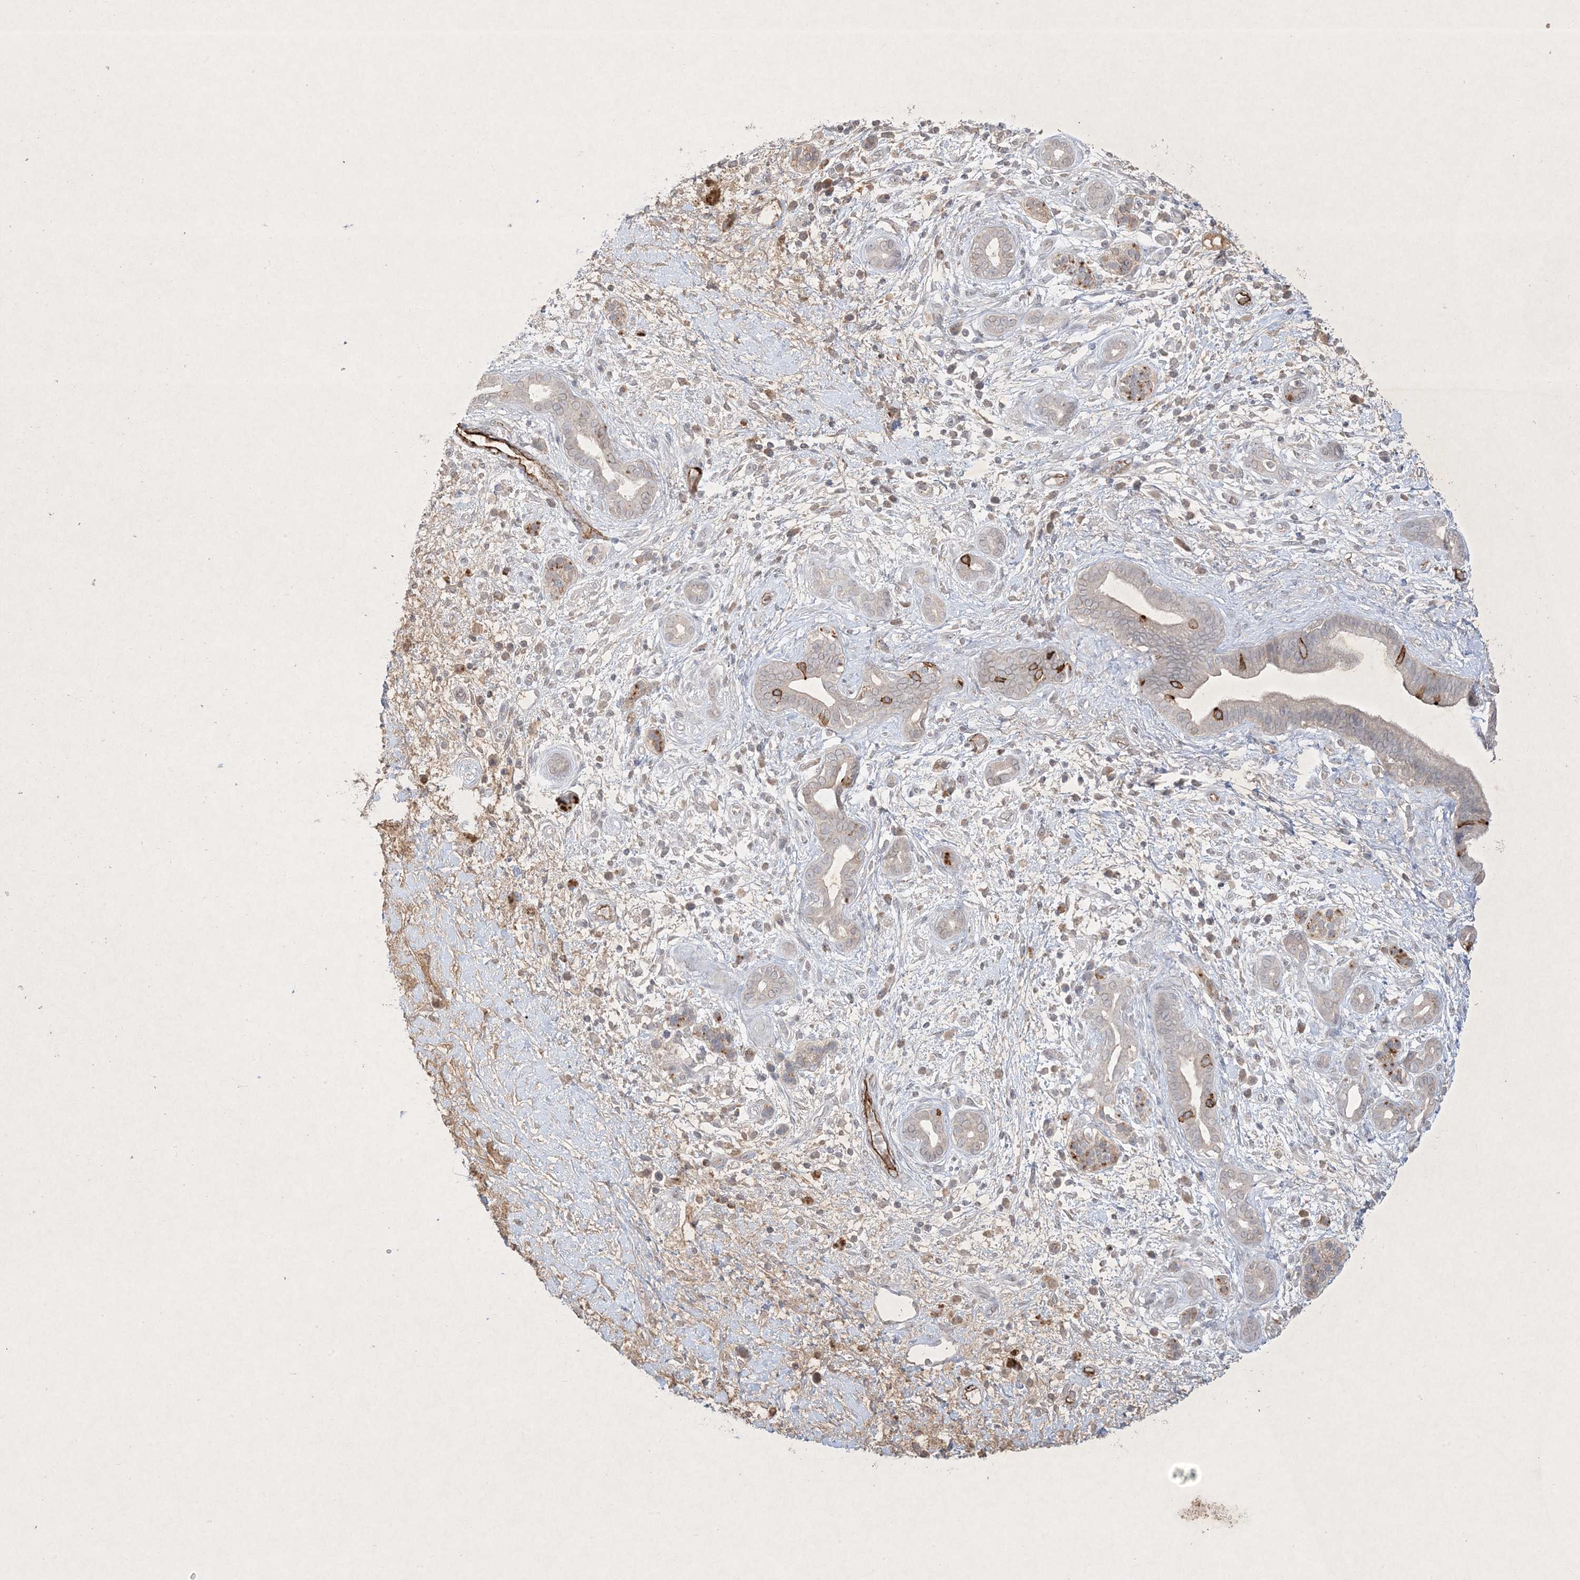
{"staining": {"intensity": "moderate", "quantity": "<25%", "location": "cytoplasmic/membranous"}, "tissue": "pancreatic cancer", "cell_type": "Tumor cells", "image_type": "cancer", "snomed": [{"axis": "morphology", "description": "Adenocarcinoma, NOS"}, {"axis": "topography", "description": "Pancreas"}], "caption": "The micrograph demonstrates a brown stain indicating the presence of a protein in the cytoplasmic/membranous of tumor cells in pancreatic cancer (adenocarcinoma).", "gene": "PRSS36", "patient": {"sex": "male", "age": 78}}